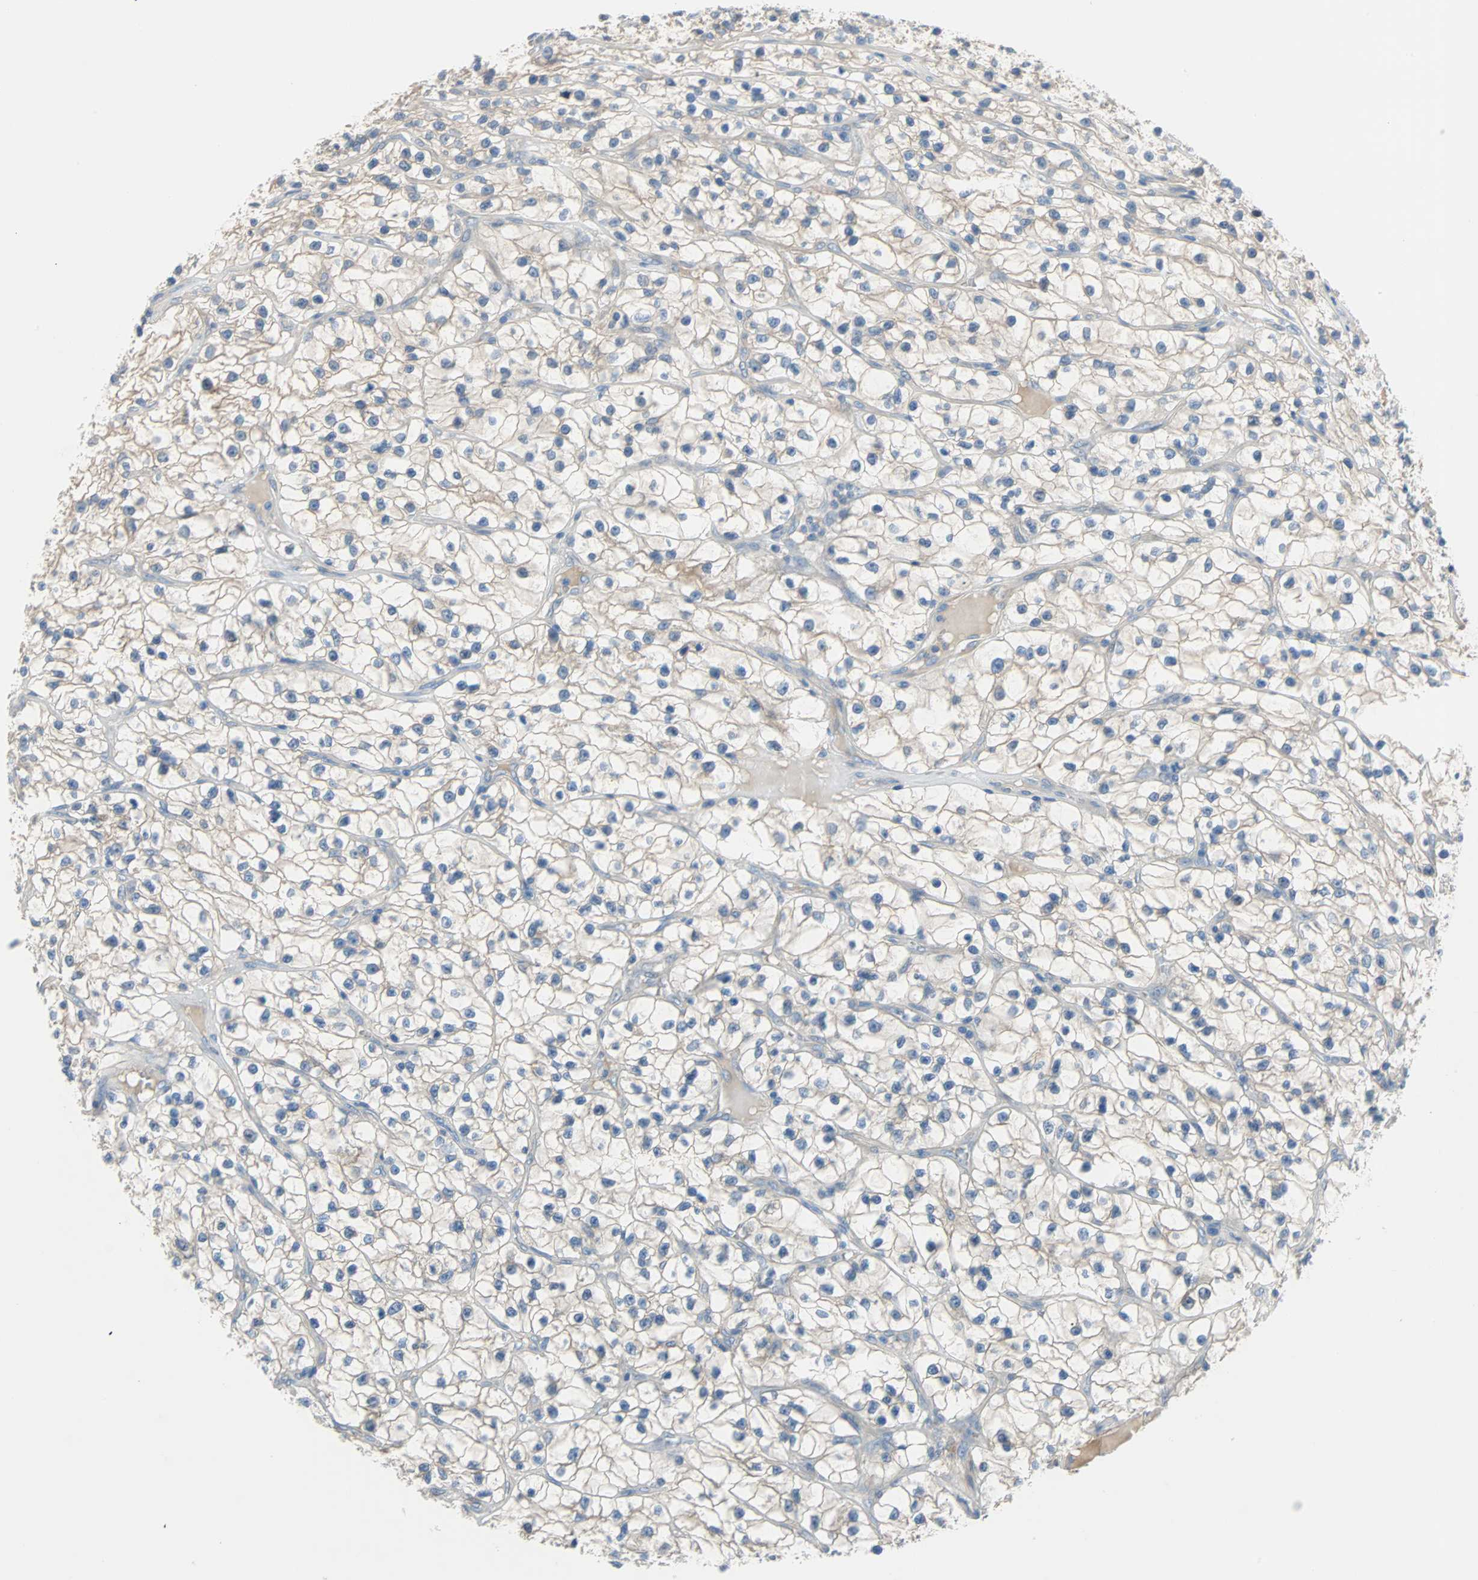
{"staining": {"intensity": "weak", "quantity": ">75%", "location": "cytoplasmic/membranous"}, "tissue": "renal cancer", "cell_type": "Tumor cells", "image_type": "cancer", "snomed": [{"axis": "morphology", "description": "Adenocarcinoma, NOS"}, {"axis": "topography", "description": "Kidney"}], "caption": "This is a micrograph of immunohistochemistry (IHC) staining of renal cancer (adenocarcinoma), which shows weak staining in the cytoplasmic/membranous of tumor cells.", "gene": "TNFRSF12A", "patient": {"sex": "female", "age": 57}}